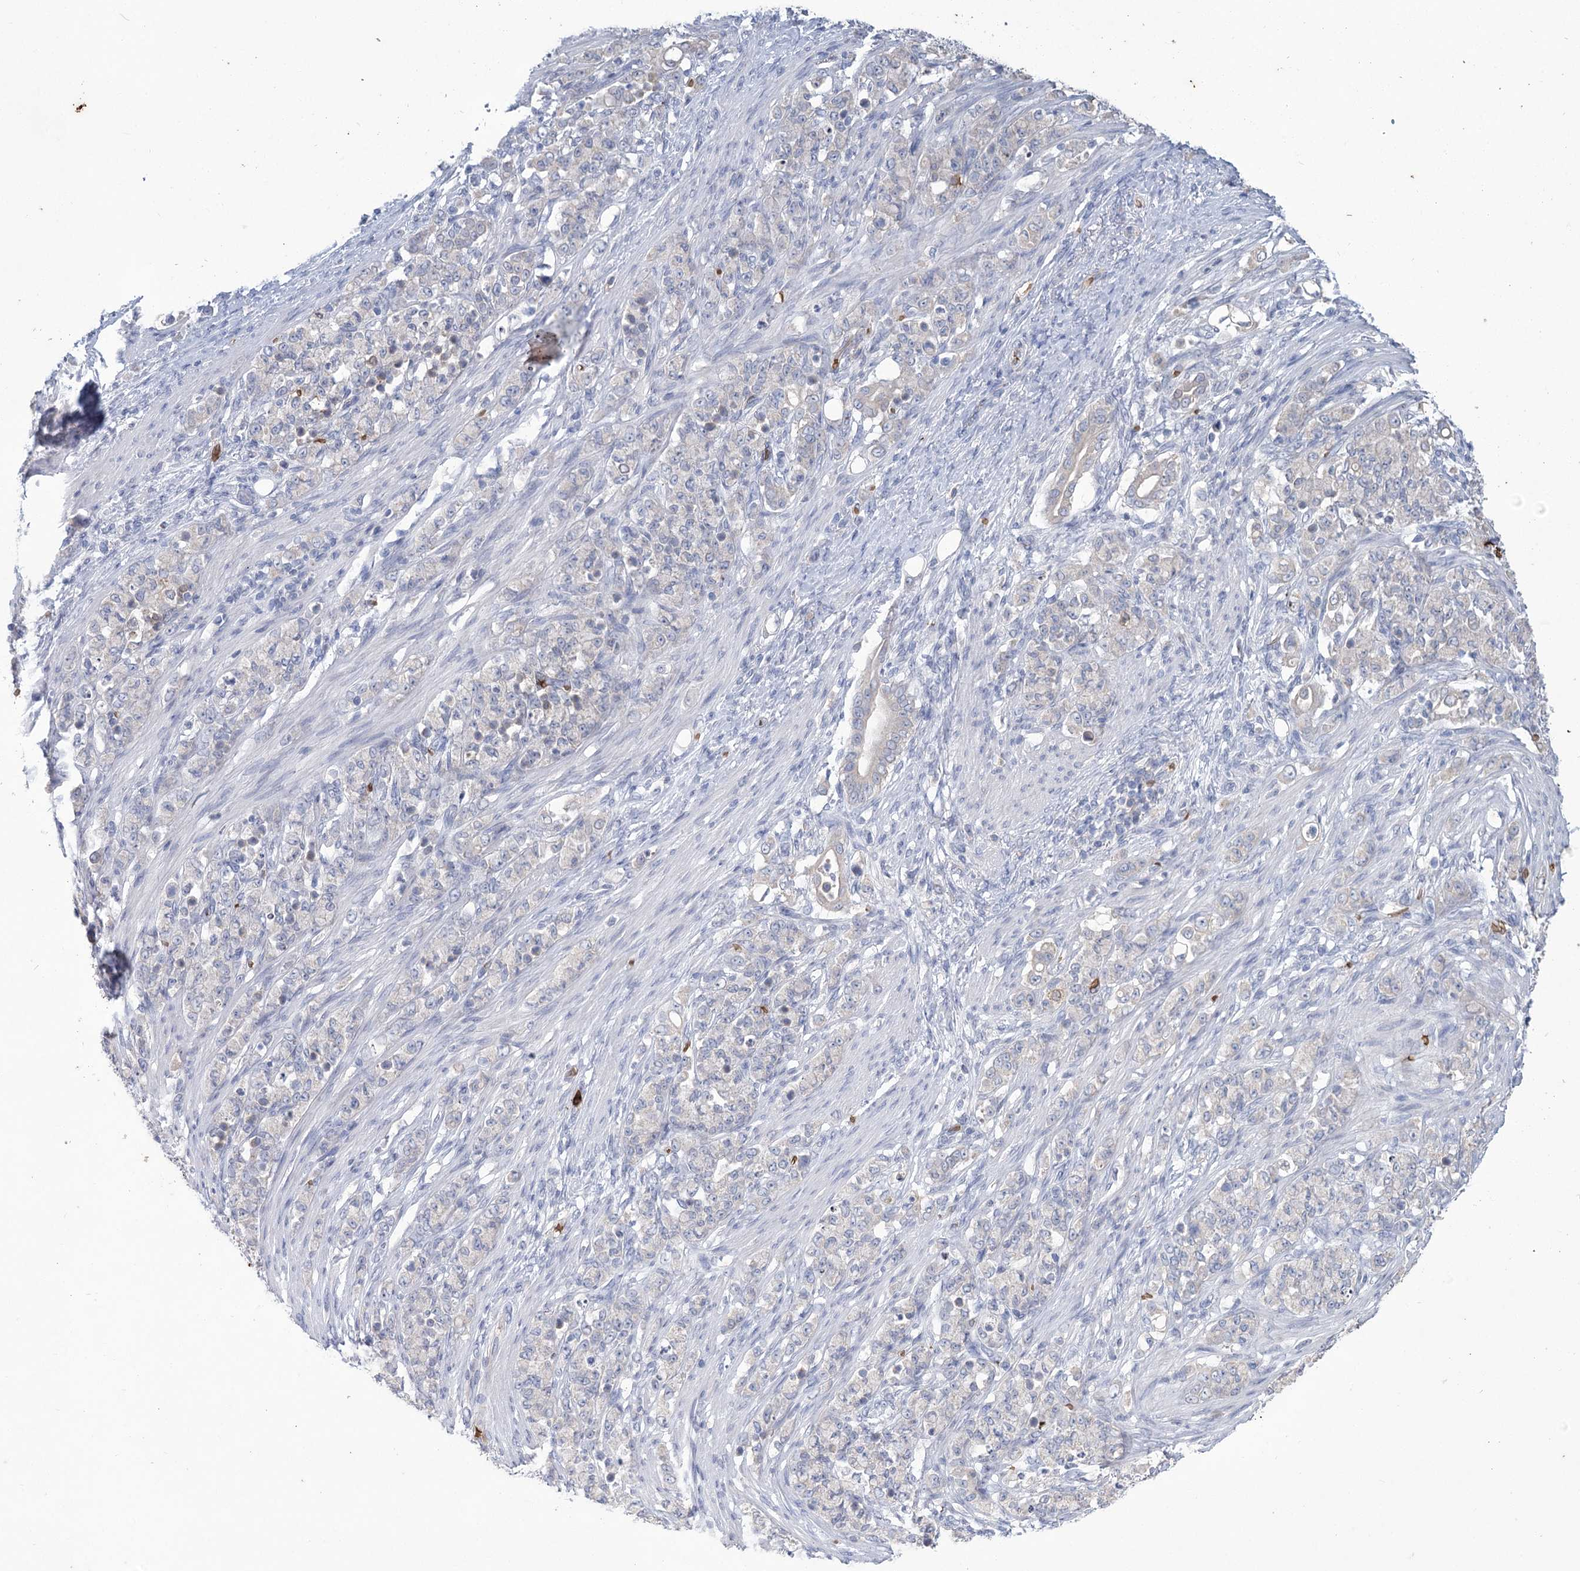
{"staining": {"intensity": "negative", "quantity": "none", "location": "none"}, "tissue": "stomach cancer", "cell_type": "Tumor cells", "image_type": "cancer", "snomed": [{"axis": "morphology", "description": "Adenocarcinoma, NOS"}, {"axis": "topography", "description": "Stomach"}], "caption": "DAB immunohistochemical staining of human adenocarcinoma (stomach) displays no significant expression in tumor cells.", "gene": "HBA1", "patient": {"sex": "female", "age": 79}}